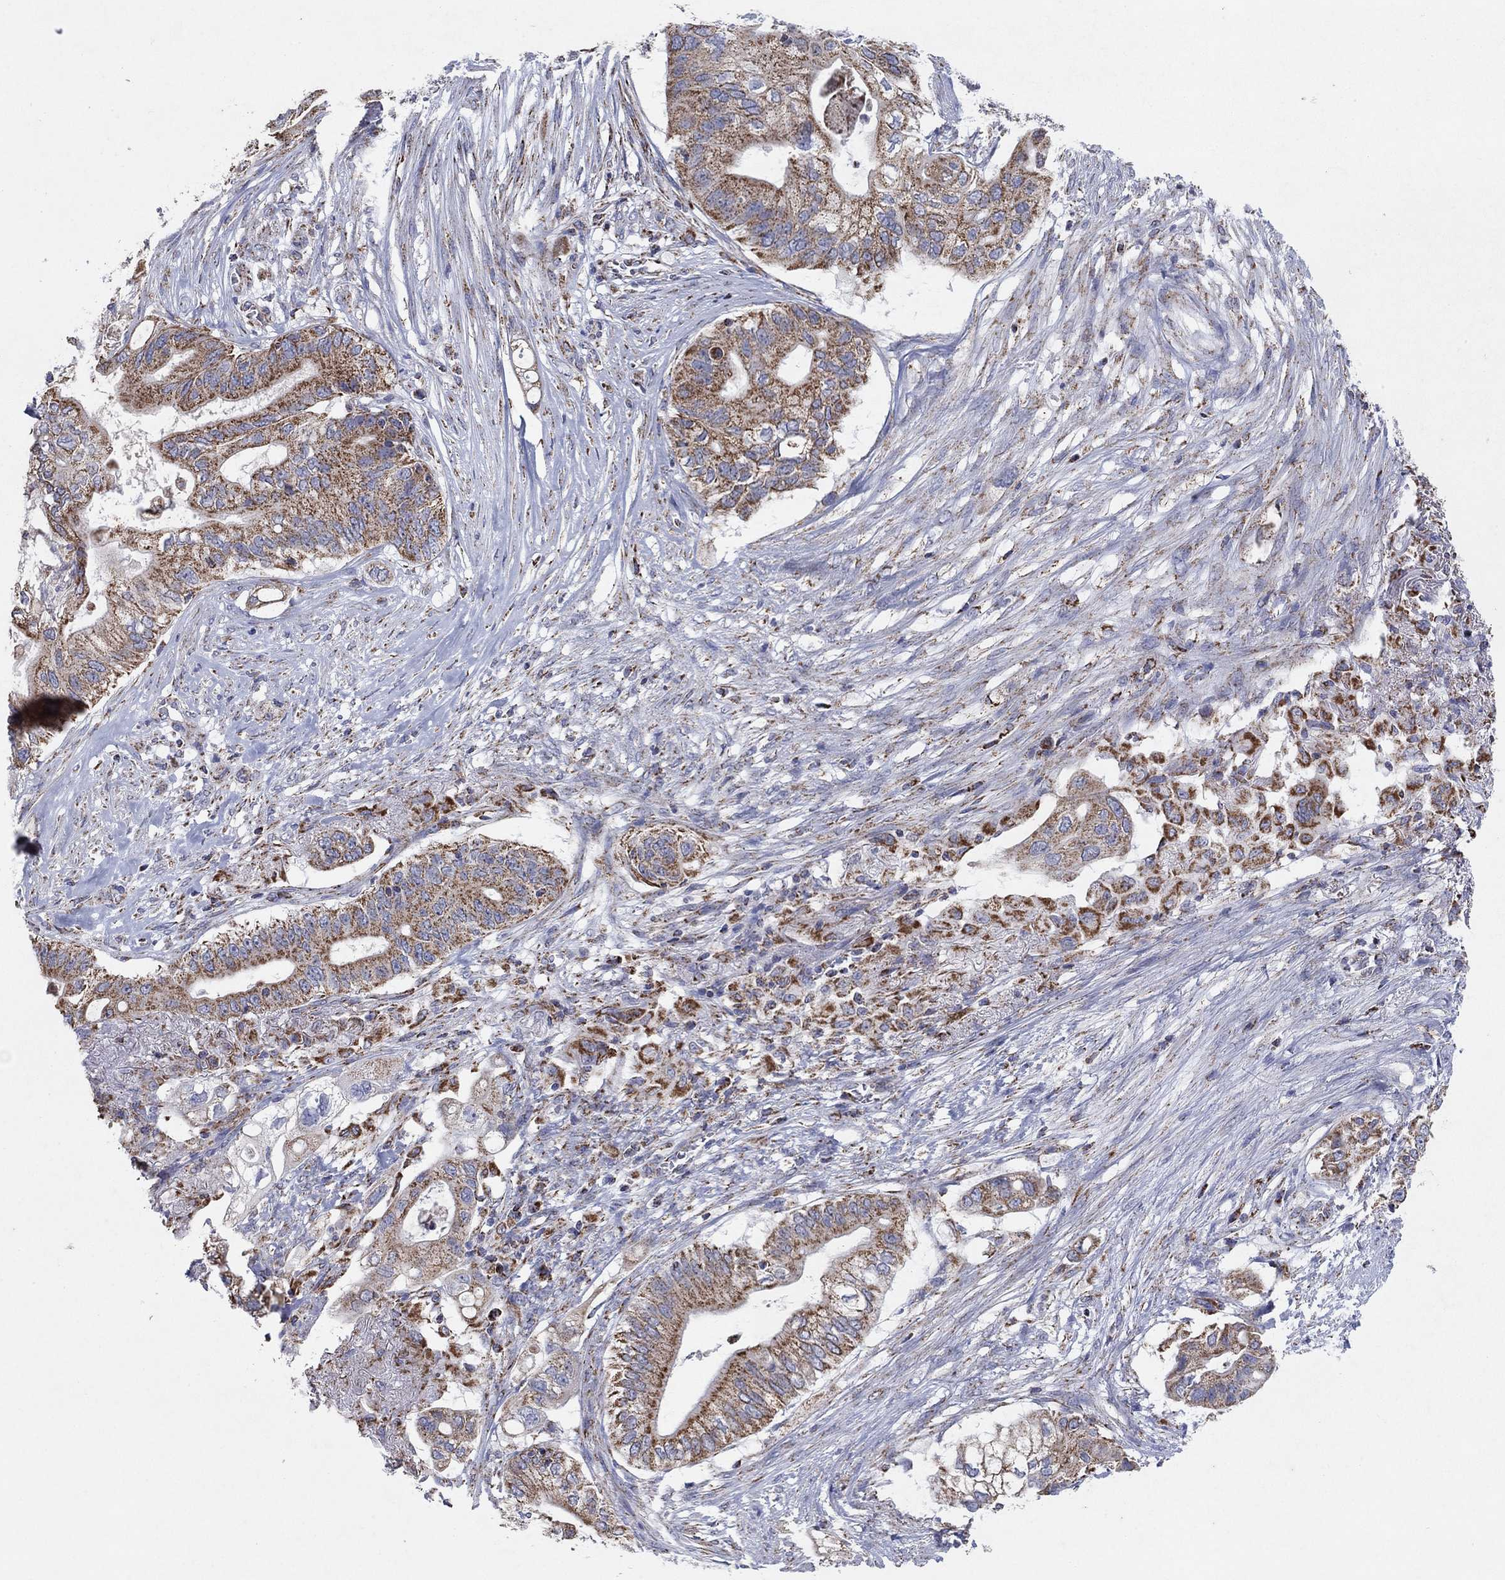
{"staining": {"intensity": "strong", "quantity": "25%-75%", "location": "cytoplasmic/membranous"}, "tissue": "pancreatic cancer", "cell_type": "Tumor cells", "image_type": "cancer", "snomed": [{"axis": "morphology", "description": "Adenocarcinoma, NOS"}, {"axis": "topography", "description": "Pancreas"}], "caption": "Strong cytoplasmic/membranous staining is appreciated in about 25%-75% of tumor cells in pancreatic adenocarcinoma. The staining is performed using DAB (3,3'-diaminobenzidine) brown chromogen to label protein expression. The nuclei are counter-stained blue using hematoxylin.", "gene": "C9orf85", "patient": {"sex": "female", "age": 72}}